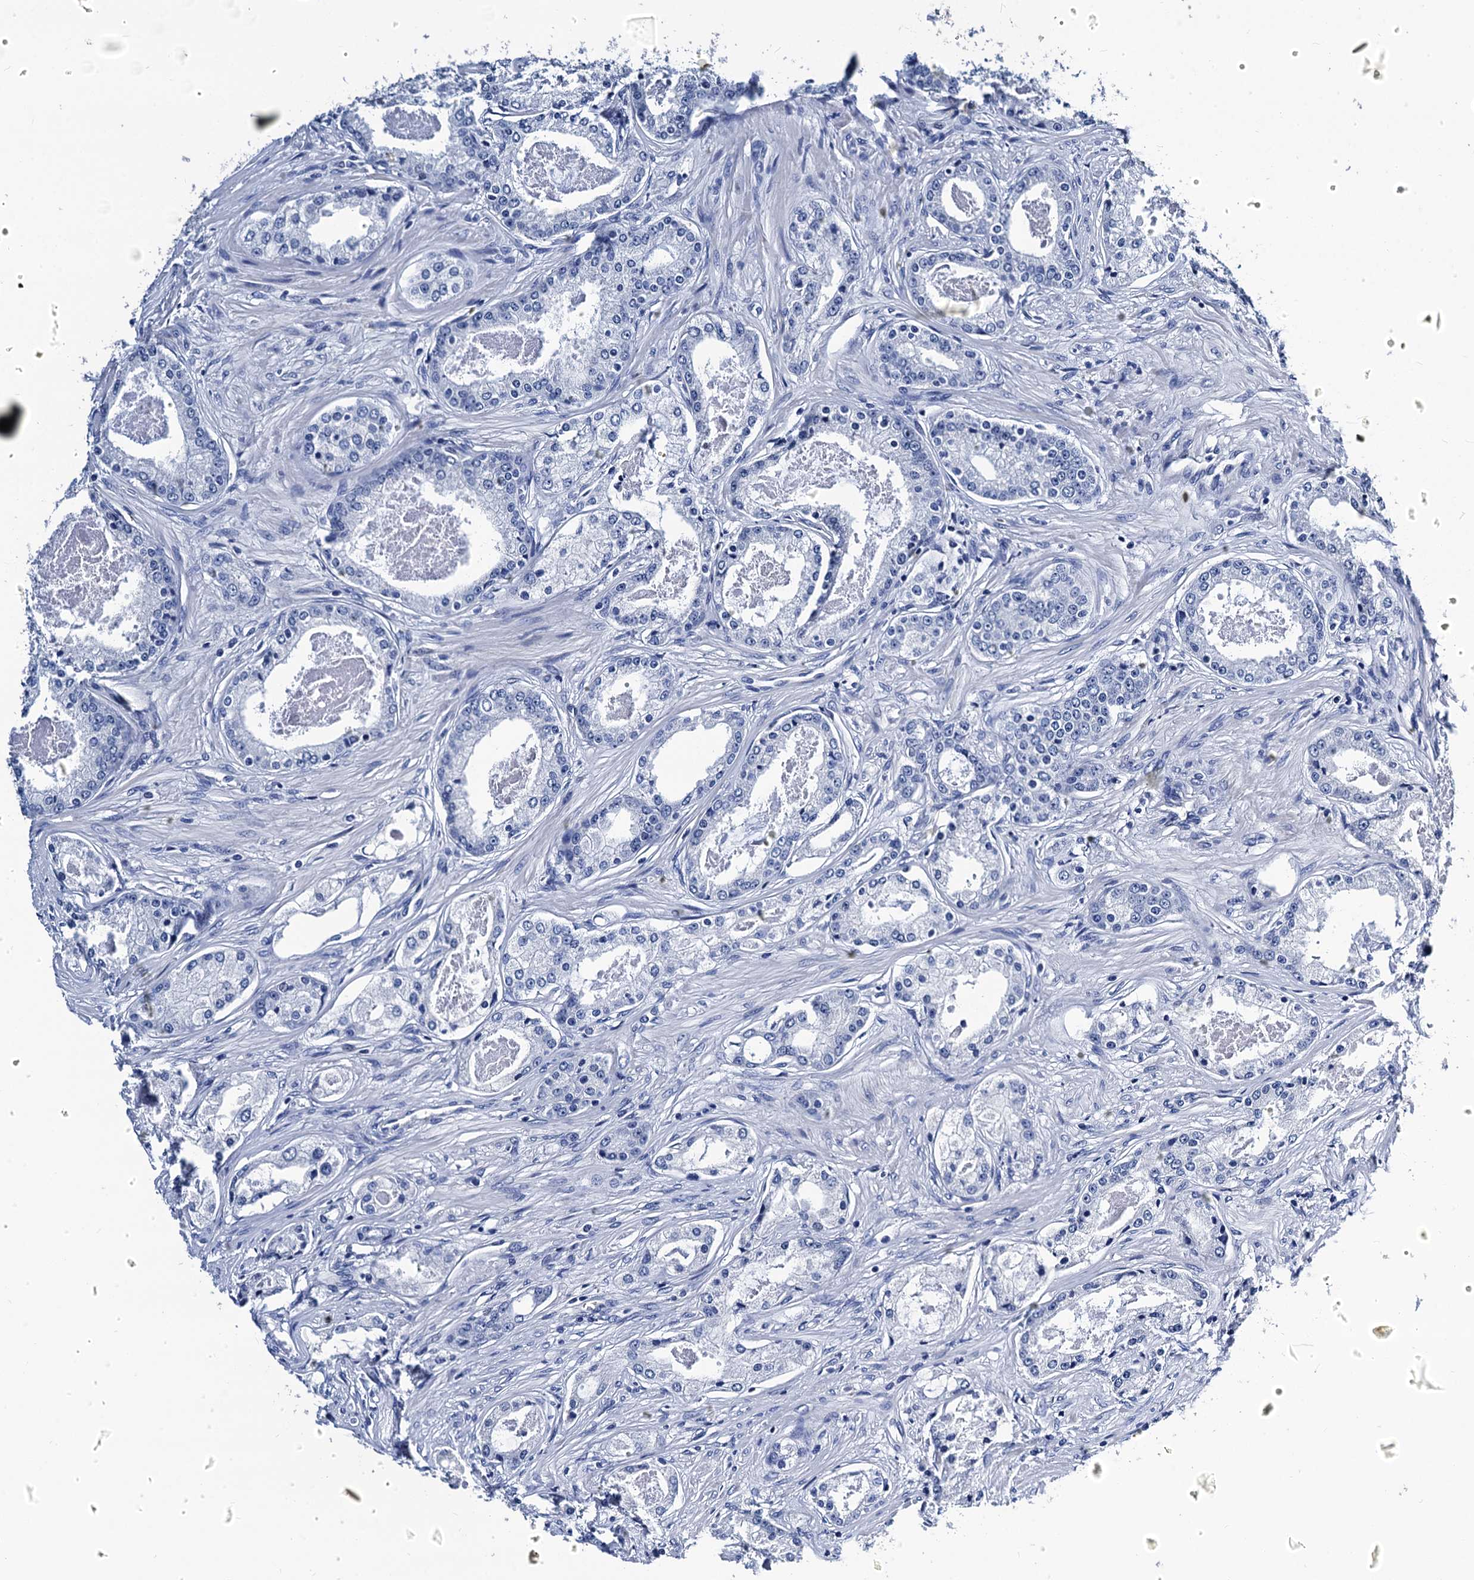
{"staining": {"intensity": "negative", "quantity": "none", "location": "none"}, "tissue": "prostate cancer", "cell_type": "Tumor cells", "image_type": "cancer", "snomed": [{"axis": "morphology", "description": "Adenocarcinoma, Low grade"}, {"axis": "topography", "description": "Prostate"}], "caption": "IHC micrograph of low-grade adenocarcinoma (prostate) stained for a protein (brown), which displays no expression in tumor cells. (Brightfield microscopy of DAB IHC at high magnification).", "gene": "LRRC30", "patient": {"sex": "male", "age": 68}}